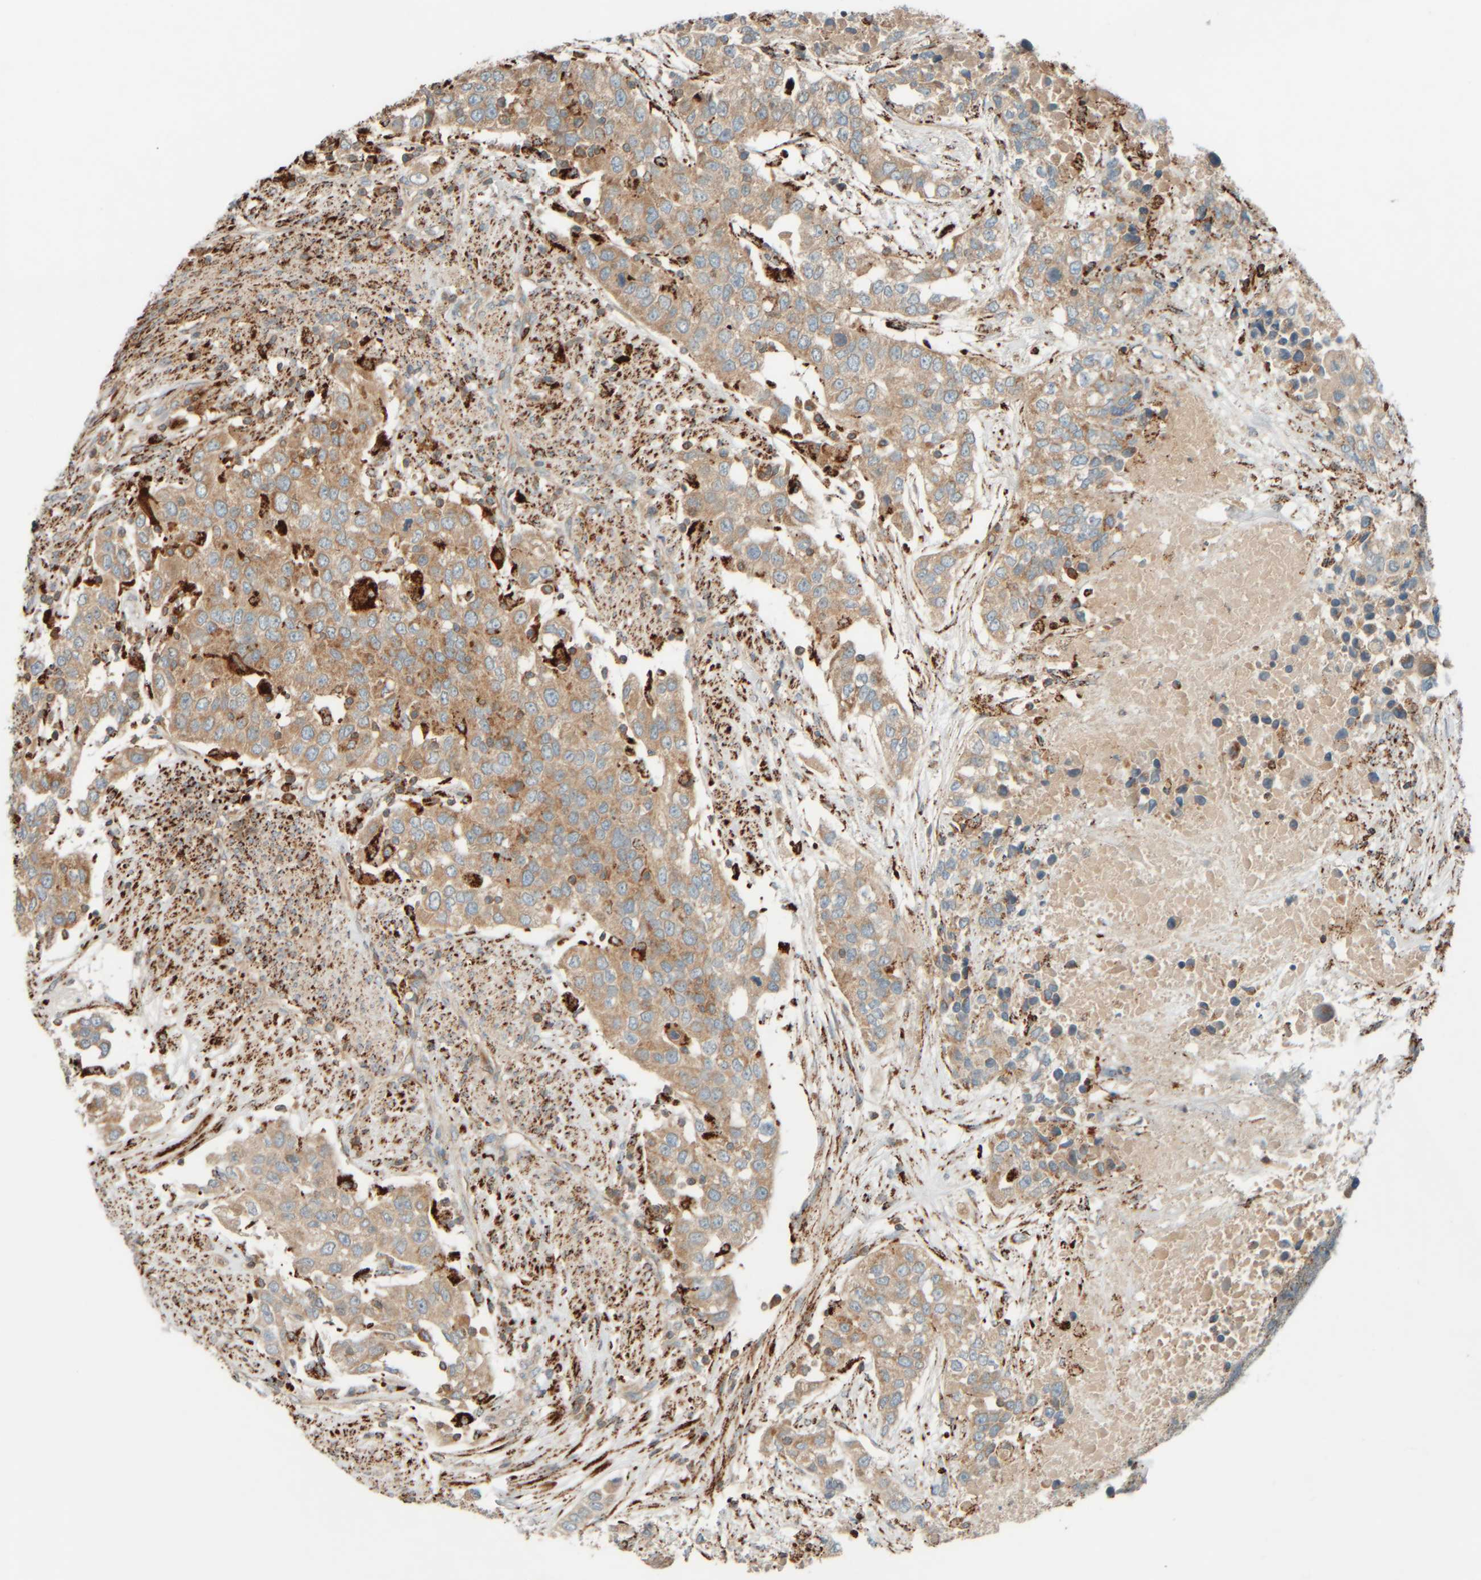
{"staining": {"intensity": "moderate", "quantity": ">75%", "location": "cytoplasmic/membranous"}, "tissue": "urothelial cancer", "cell_type": "Tumor cells", "image_type": "cancer", "snomed": [{"axis": "morphology", "description": "Urothelial carcinoma, High grade"}, {"axis": "topography", "description": "Urinary bladder"}], "caption": "Moderate cytoplasmic/membranous positivity is seen in approximately >75% of tumor cells in urothelial cancer.", "gene": "SPAG5", "patient": {"sex": "female", "age": 80}}